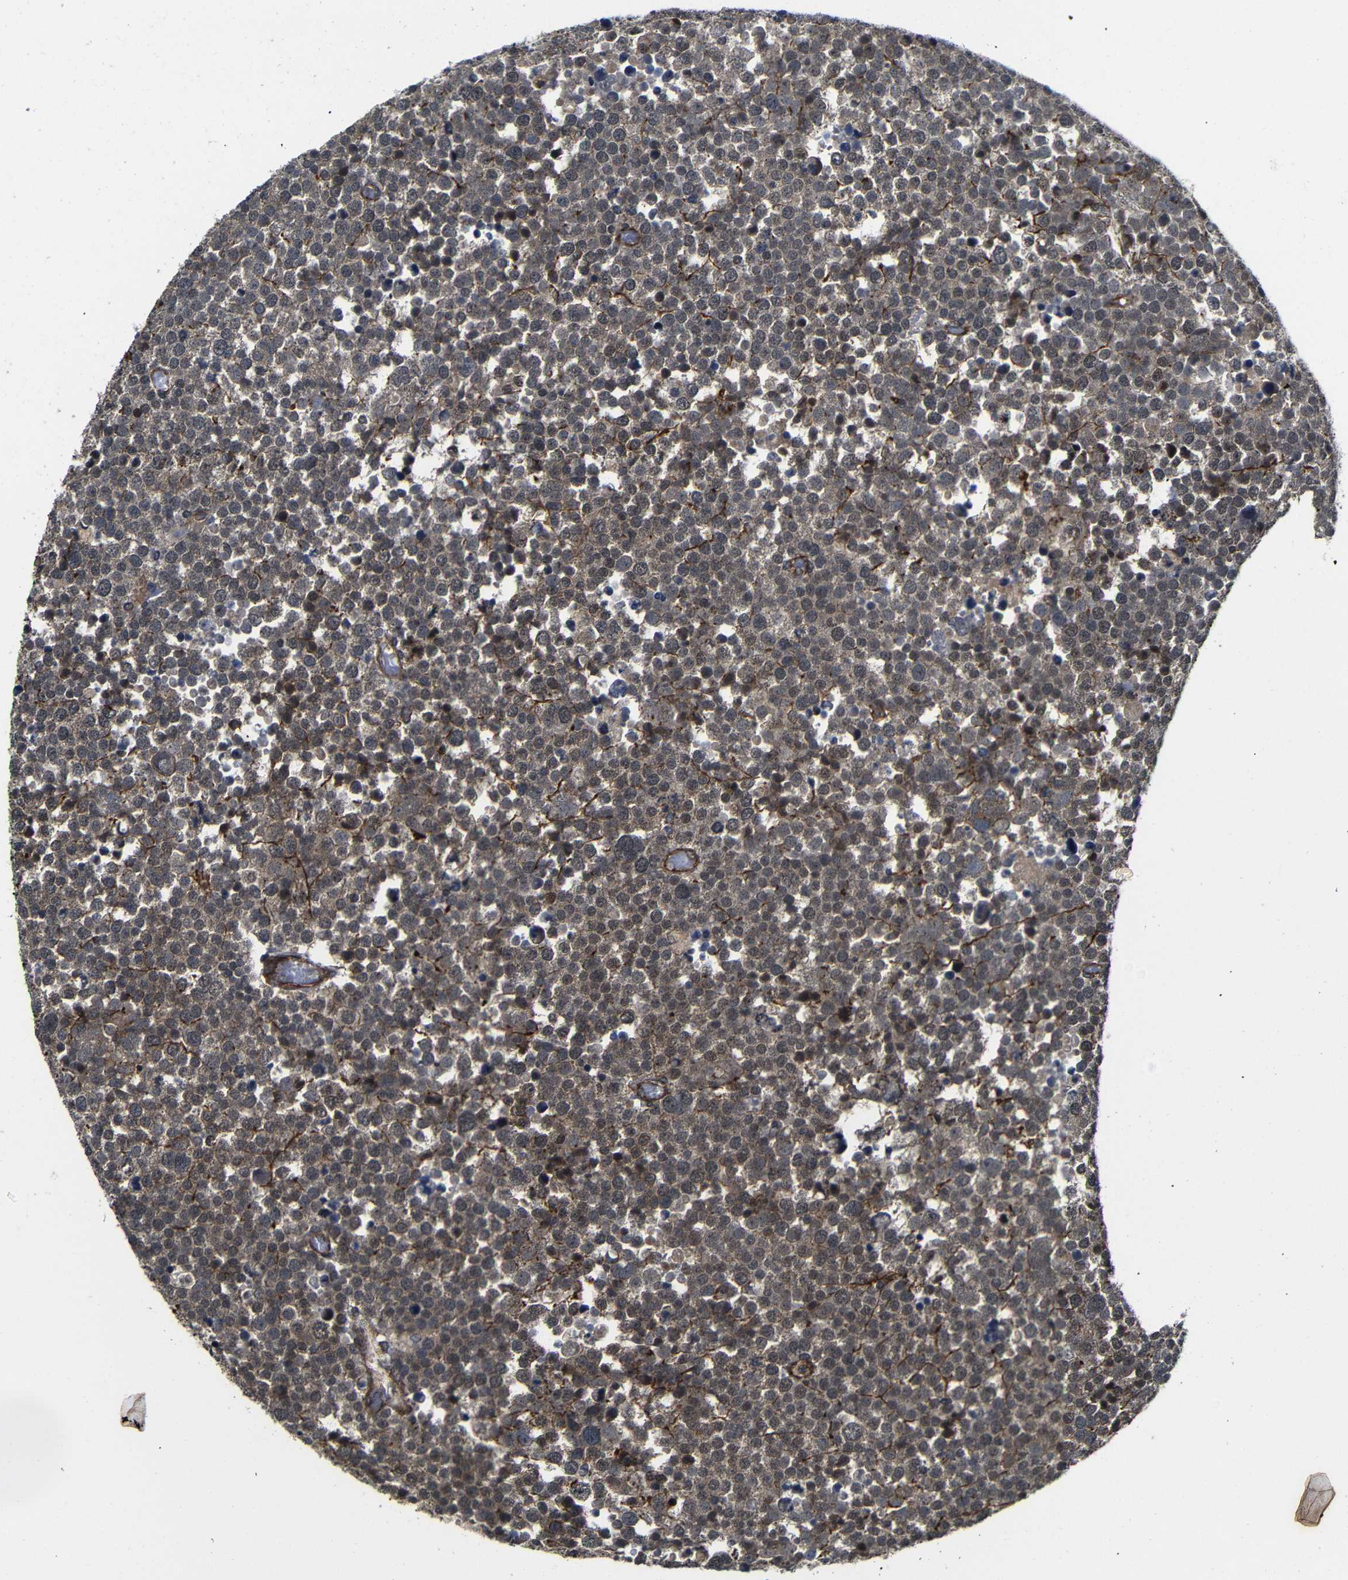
{"staining": {"intensity": "strong", "quantity": "25%-75%", "location": "cytoplasmic/membranous,nuclear"}, "tissue": "testis cancer", "cell_type": "Tumor cells", "image_type": "cancer", "snomed": [{"axis": "morphology", "description": "Seminoma, NOS"}, {"axis": "topography", "description": "Testis"}], "caption": "Immunohistochemistry photomicrograph of neoplastic tissue: human testis cancer (seminoma) stained using immunohistochemistry demonstrates high levels of strong protein expression localized specifically in the cytoplasmic/membranous and nuclear of tumor cells, appearing as a cytoplasmic/membranous and nuclear brown color.", "gene": "NANOS1", "patient": {"sex": "male", "age": 71}}